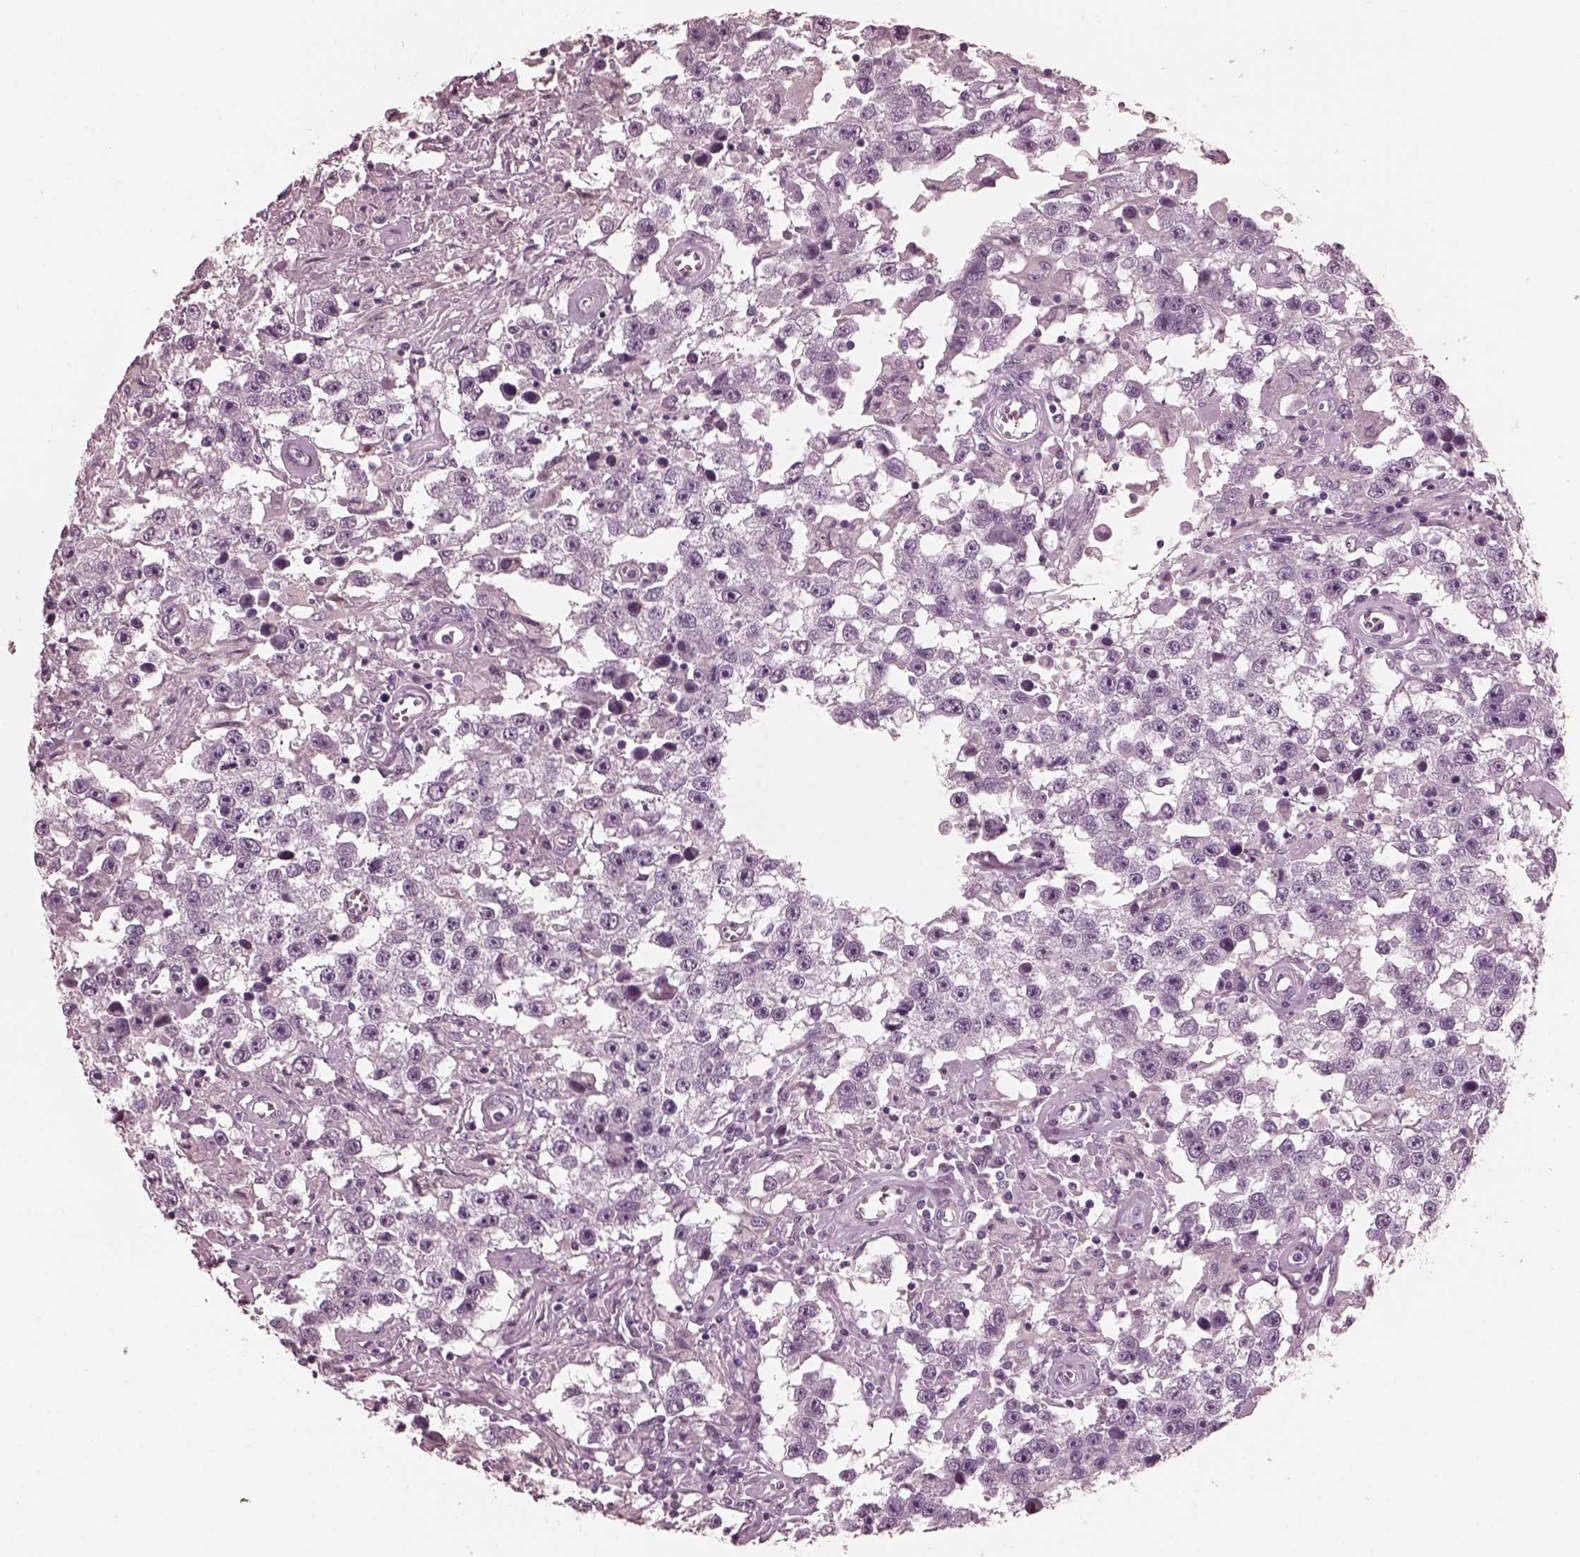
{"staining": {"intensity": "negative", "quantity": "none", "location": "none"}, "tissue": "testis cancer", "cell_type": "Tumor cells", "image_type": "cancer", "snomed": [{"axis": "morphology", "description": "Seminoma, NOS"}, {"axis": "topography", "description": "Testis"}], "caption": "Testis seminoma stained for a protein using immunohistochemistry (IHC) displays no expression tumor cells.", "gene": "CGA", "patient": {"sex": "male", "age": 43}}